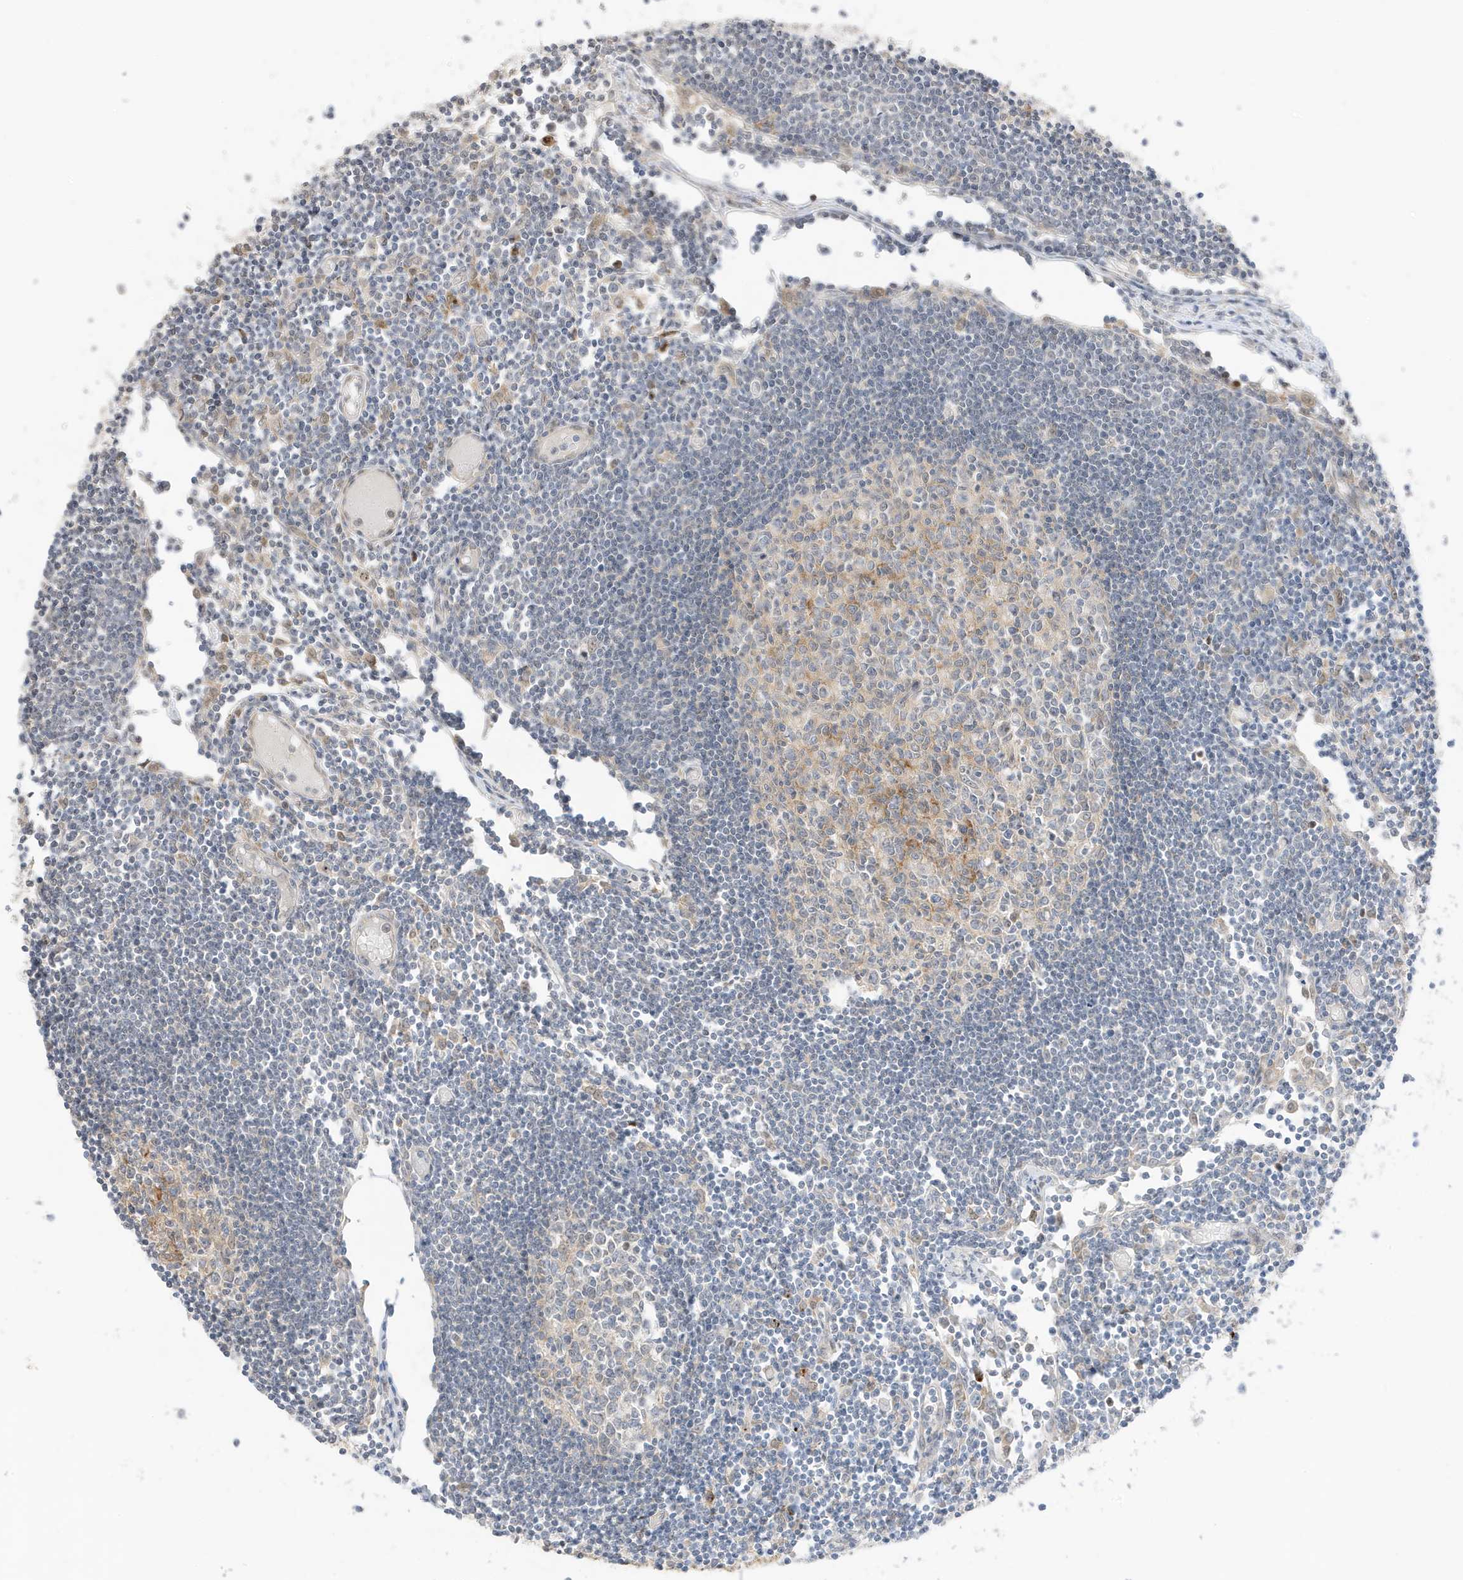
{"staining": {"intensity": "negative", "quantity": "none", "location": "none"}, "tissue": "lymph node", "cell_type": "Germinal center cells", "image_type": "normal", "snomed": [{"axis": "morphology", "description": "Normal tissue, NOS"}, {"axis": "topography", "description": "Lymph node"}], "caption": "Immunohistochemistry (IHC) micrograph of unremarkable lymph node: lymph node stained with DAB reveals no significant protein staining in germinal center cells.", "gene": "ZBTB41", "patient": {"sex": "female", "age": 11}}